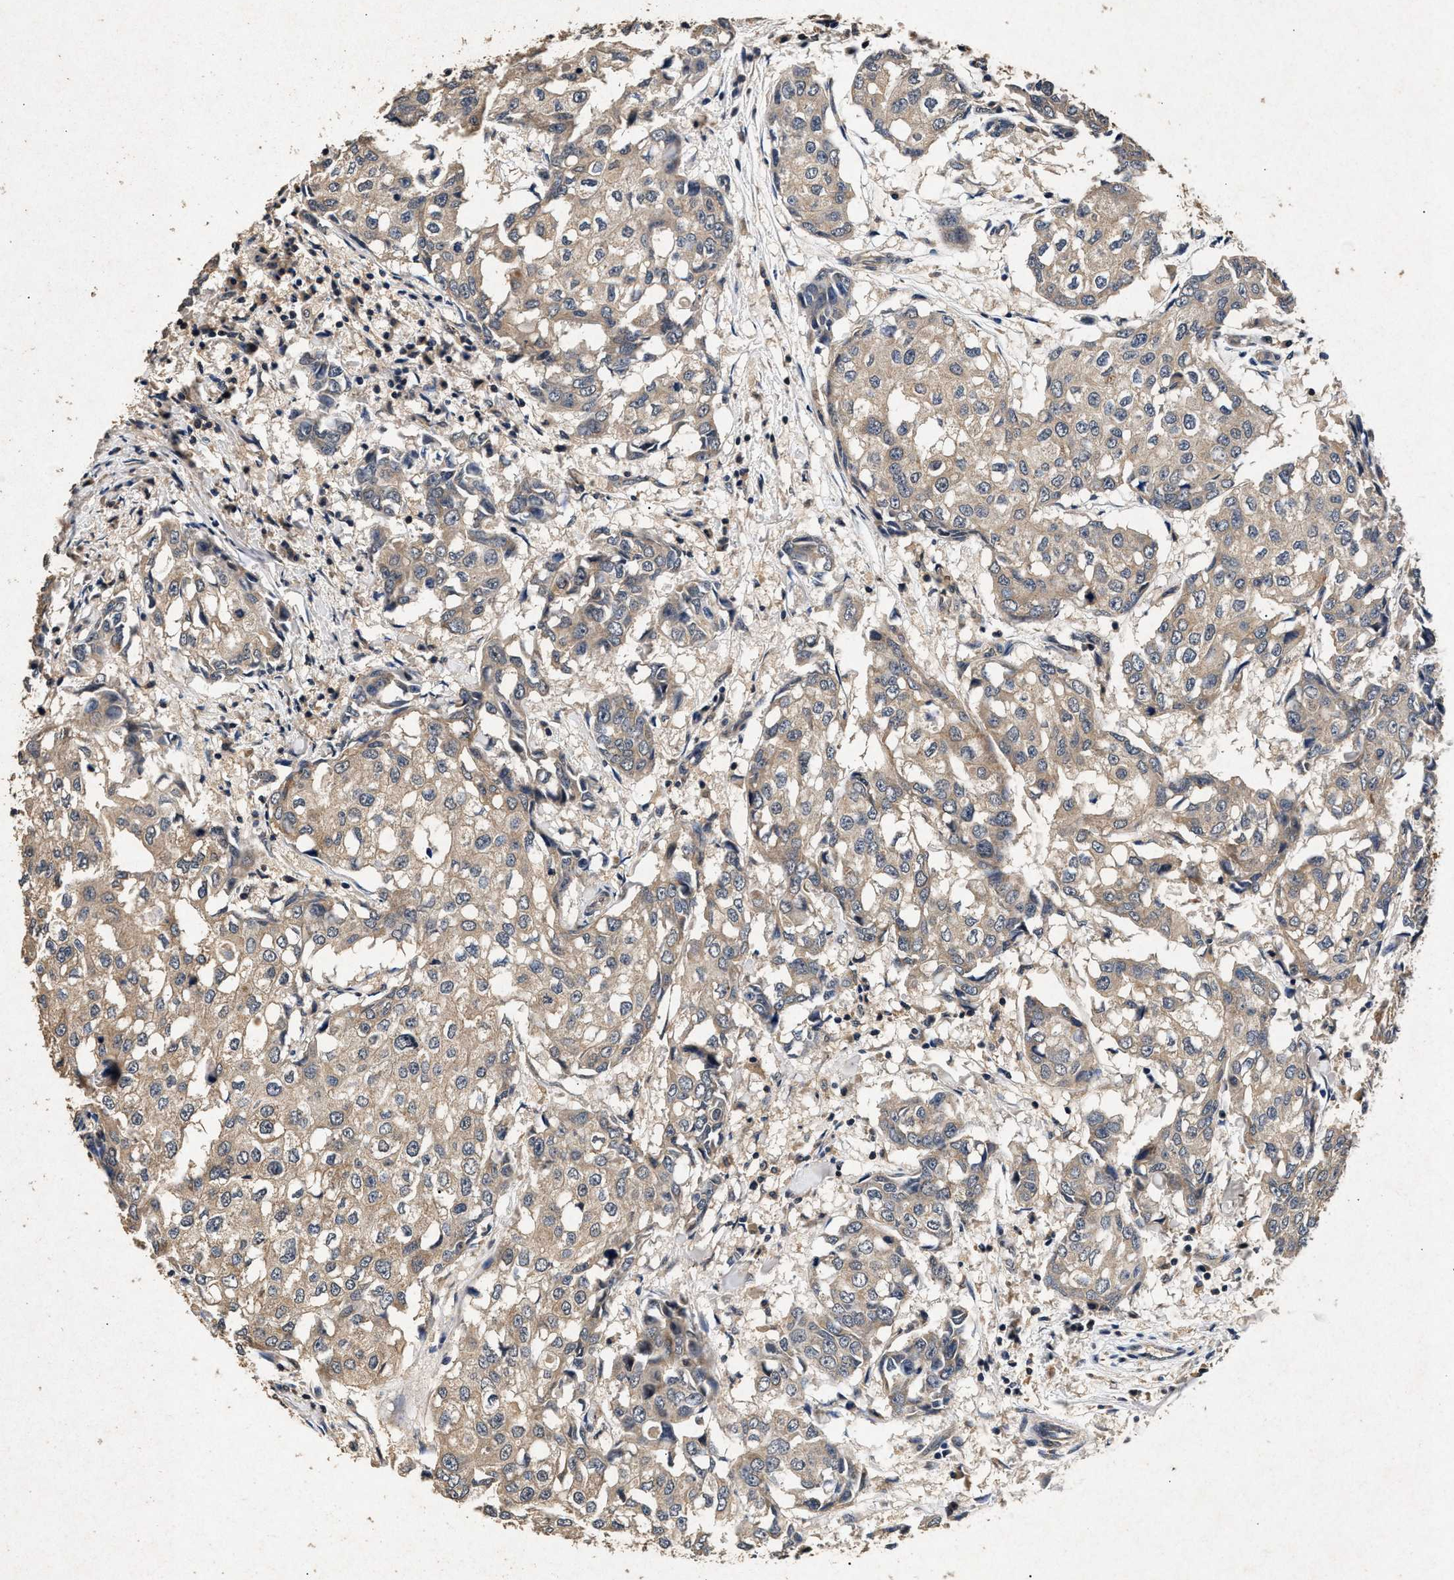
{"staining": {"intensity": "weak", "quantity": ">75%", "location": "cytoplasmic/membranous"}, "tissue": "breast cancer", "cell_type": "Tumor cells", "image_type": "cancer", "snomed": [{"axis": "morphology", "description": "Duct carcinoma"}, {"axis": "topography", "description": "Breast"}], "caption": "DAB (3,3'-diaminobenzidine) immunohistochemical staining of human invasive ductal carcinoma (breast) demonstrates weak cytoplasmic/membranous protein expression in approximately >75% of tumor cells.", "gene": "PPP1CC", "patient": {"sex": "female", "age": 27}}